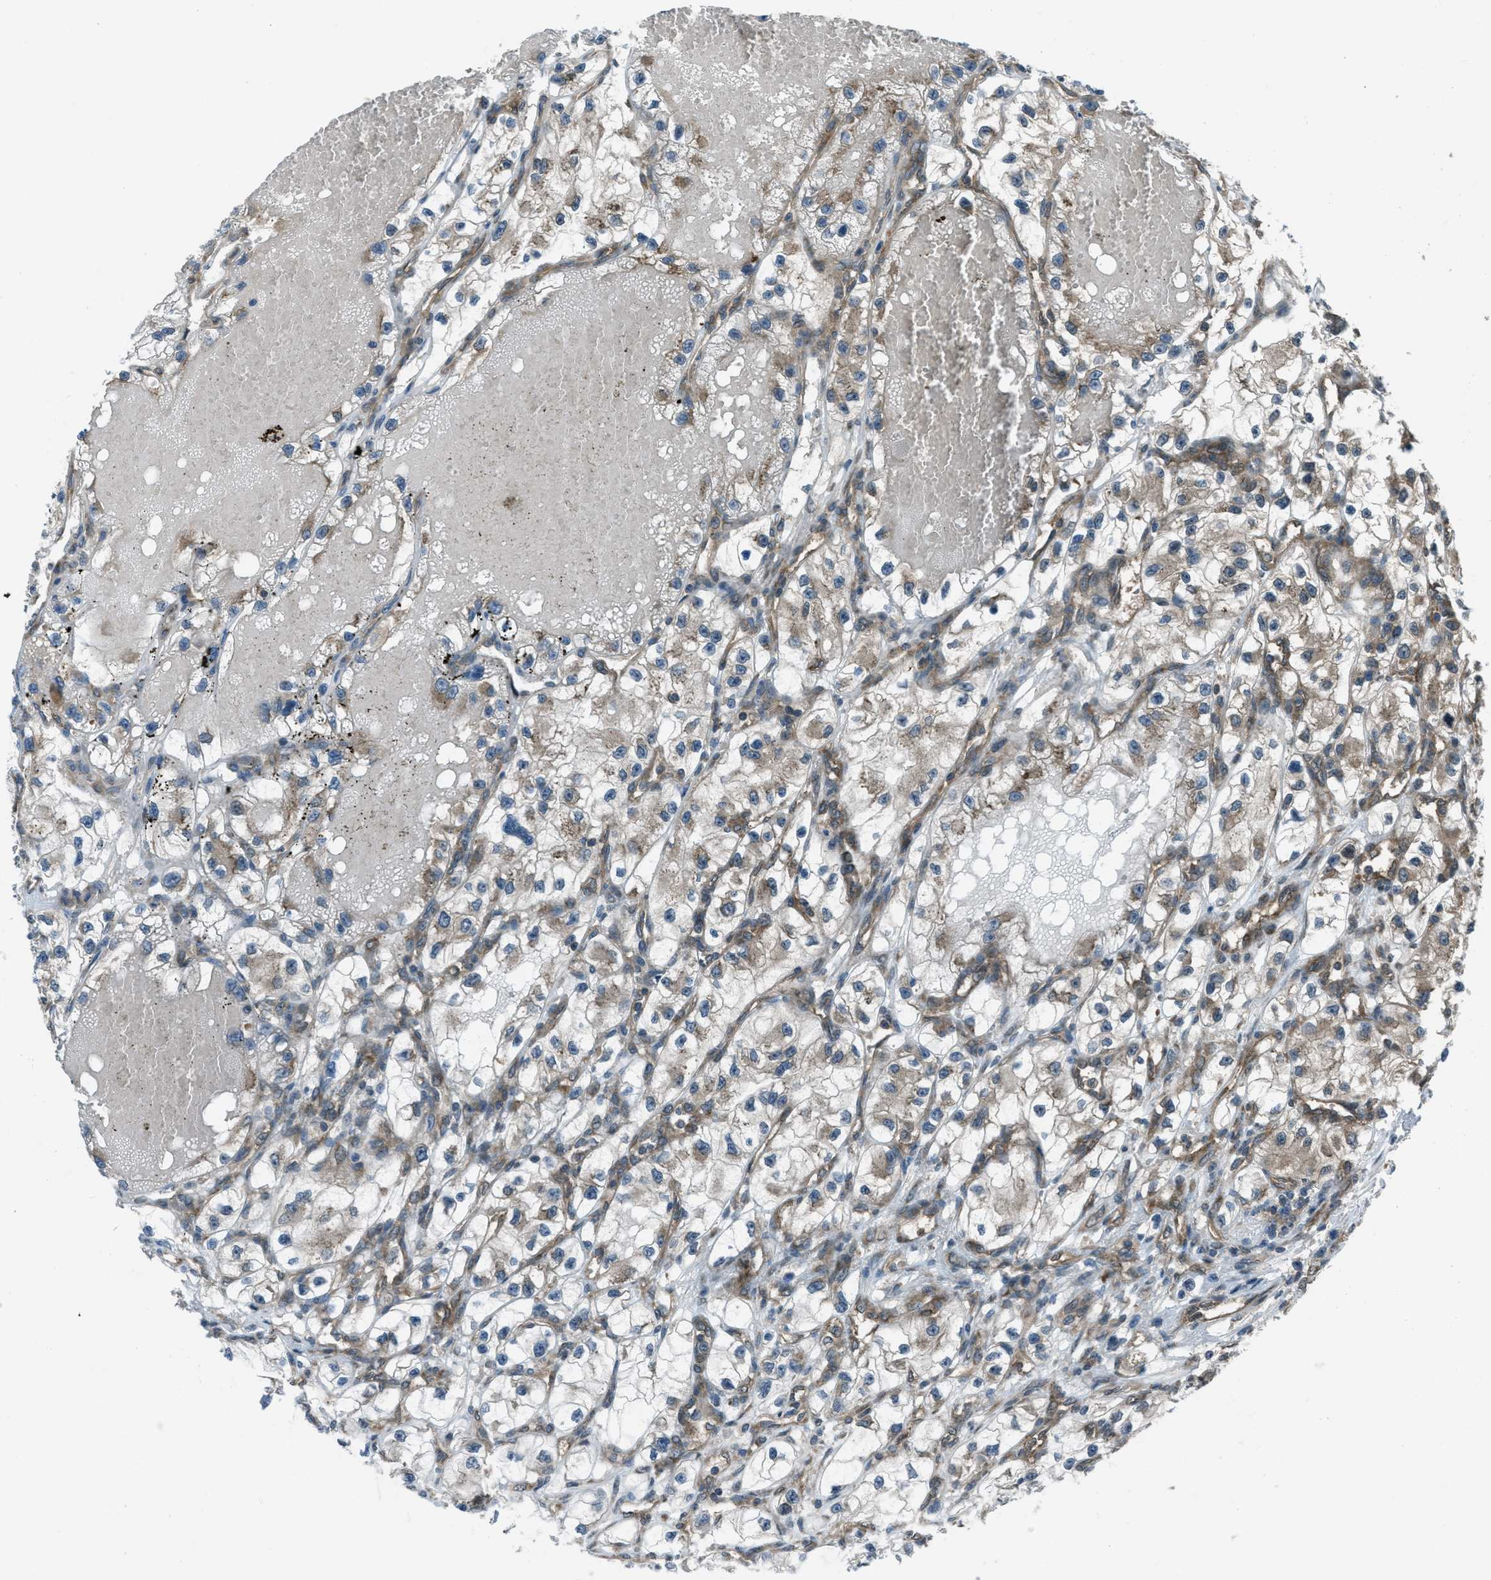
{"staining": {"intensity": "weak", "quantity": "25%-75%", "location": "cytoplasmic/membranous"}, "tissue": "renal cancer", "cell_type": "Tumor cells", "image_type": "cancer", "snomed": [{"axis": "morphology", "description": "Adenocarcinoma, NOS"}, {"axis": "topography", "description": "Kidney"}], "caption": "Immunohistochemical staining of human renal adenocarcinoma exhibits low levels of weak cytoplasmic/membranous expression in about 25%-75% of tumor cells.", "gene": "ASAP2", "patient": {"sex": "female", "age": 57}}